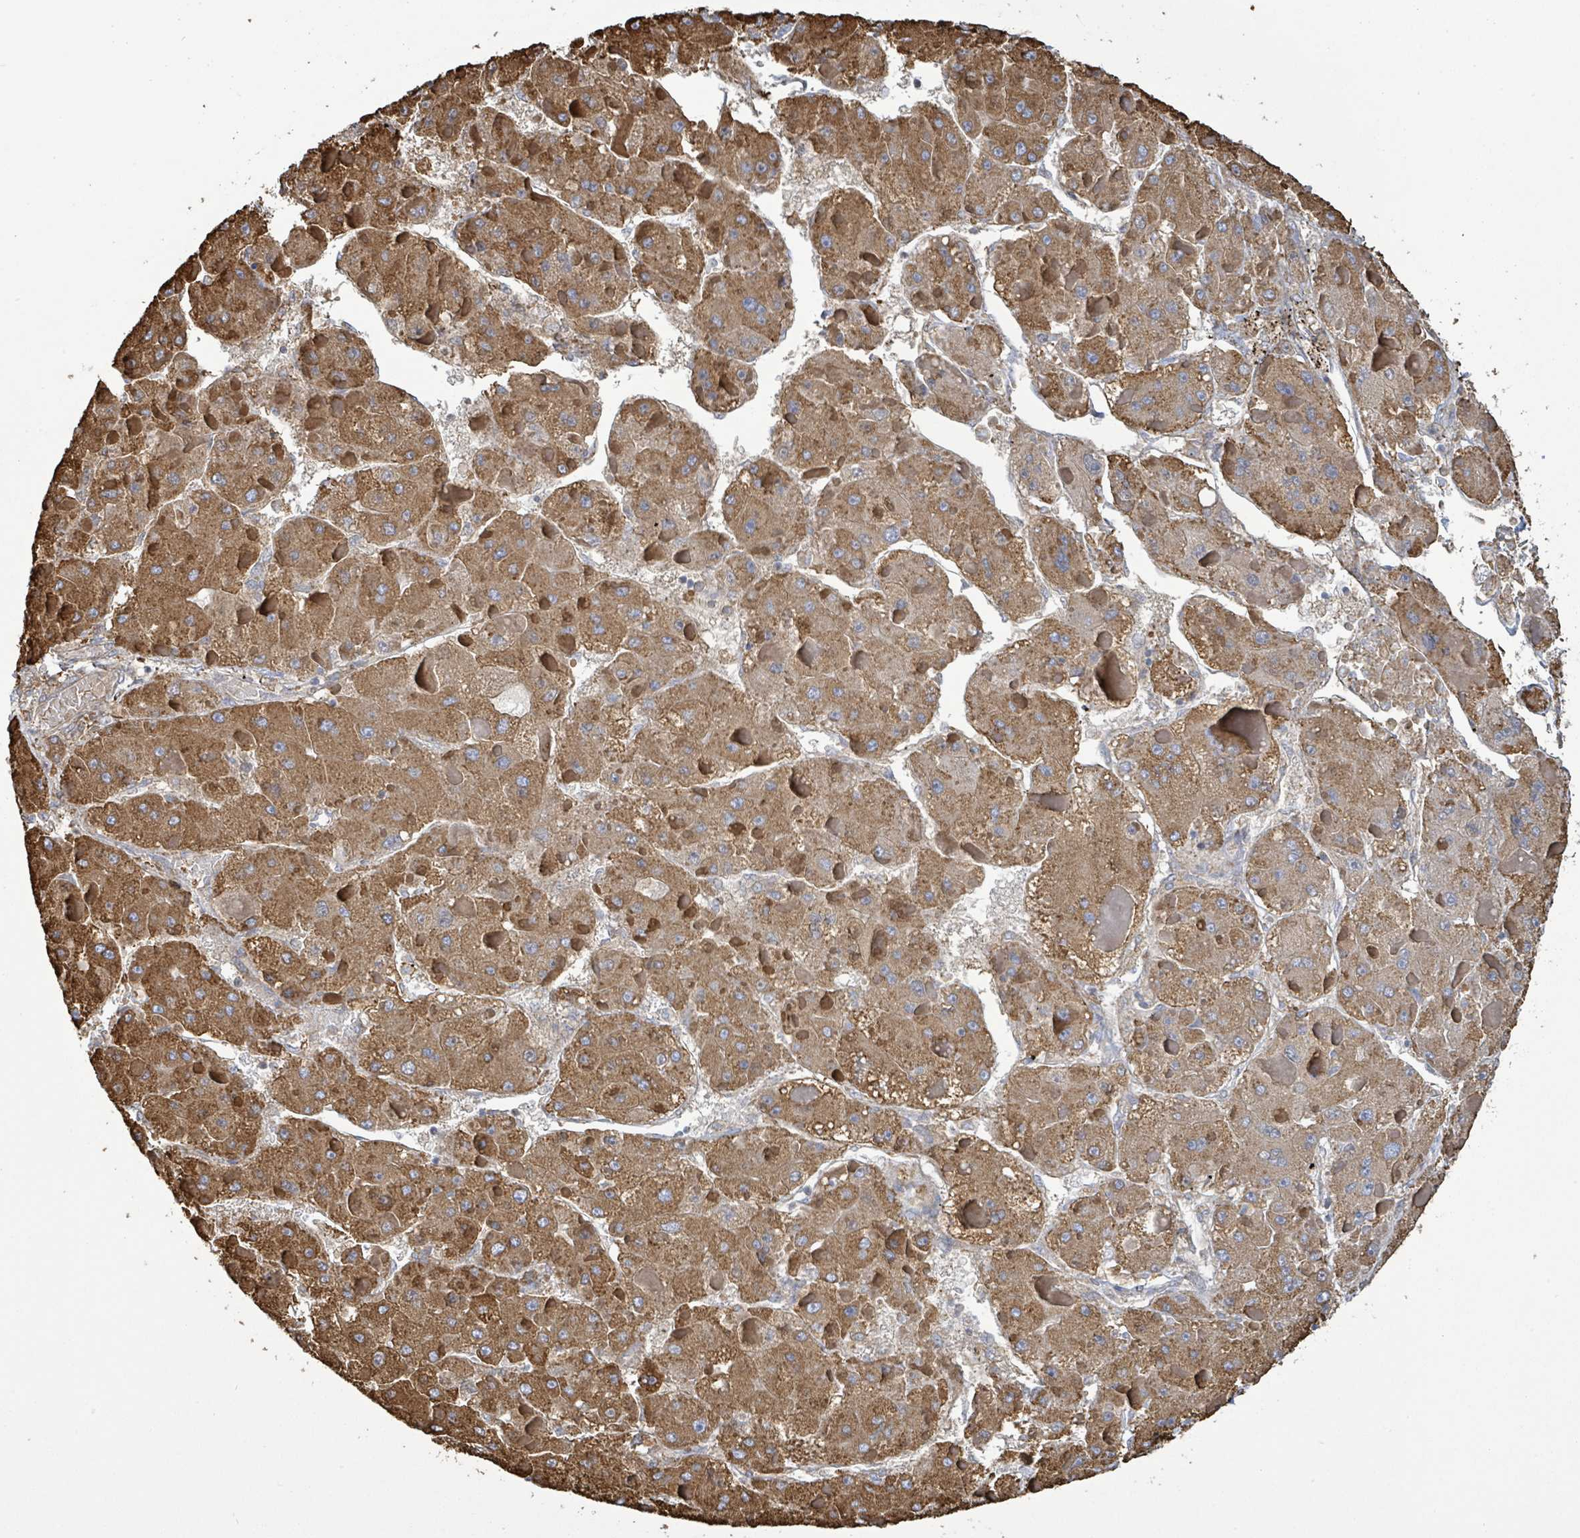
{"staining": {"intensity": "moderate", "quantity": ">75%", "location": "cytoplasmic/membranous"}, "tissue": "liver cancer", "cell_type": "Tumor cells", "image_type": "cancer", "snomed": [{"axis": "morphology", "description": "Carcinoma, Hepatocellular, NOS"}, {"axis": "topography", "description": "Liver"}], "caption": "Protein staining shows moderate cytoplasmic/membranous expression in about >75% of tumor cells in hepatocellular carcinoma (liver).", "gene": "RFPL4A", "patient": {"sex": "female", "age": 73}}